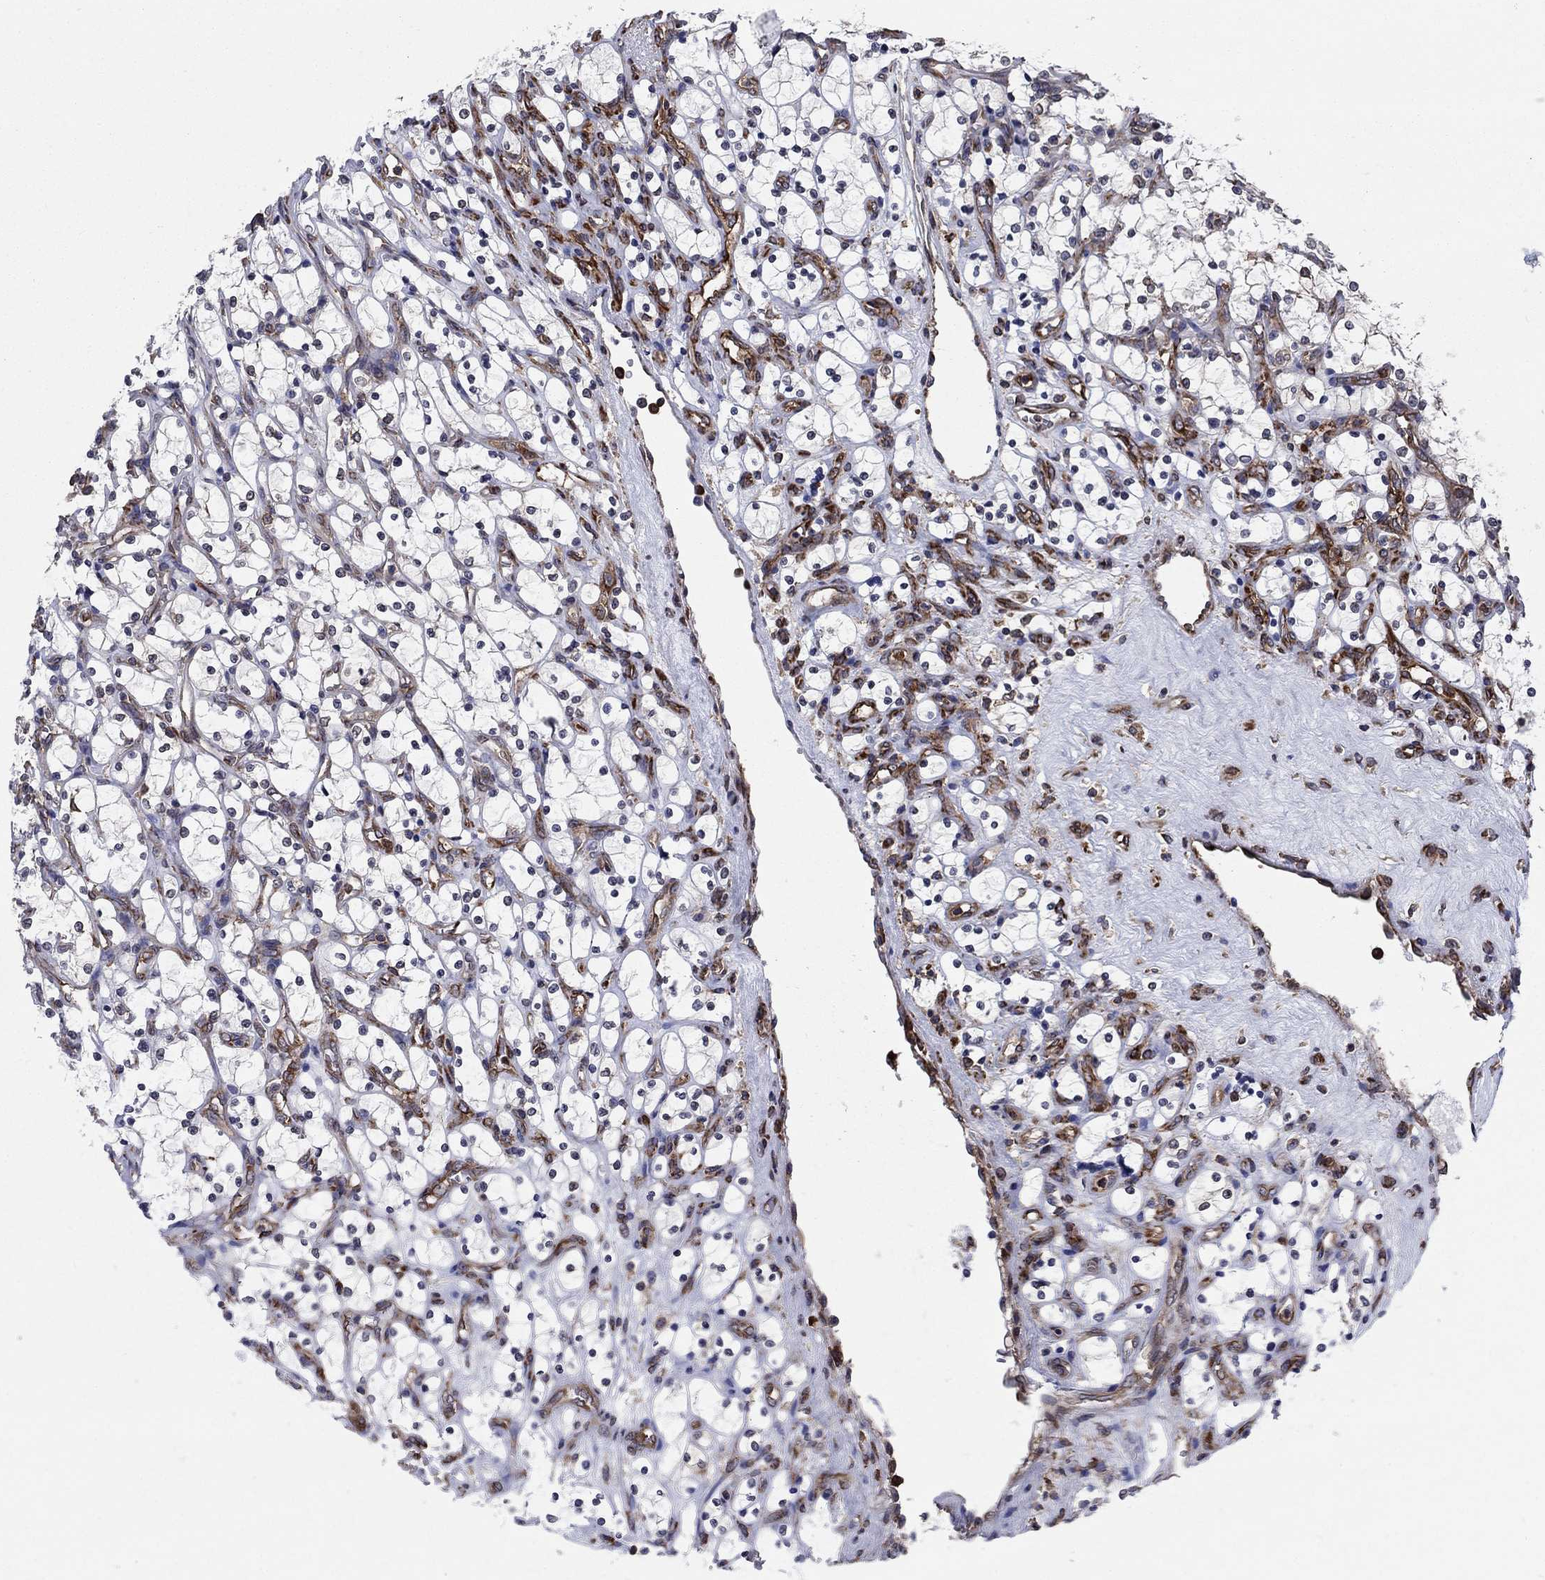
{"staining": {"intensity": "negative", "quantity": "none", "location": "none"}, "tissue": "renal cancer", "cell_type": "Tumor cells", "image_type": "cancer", "snomed": [{"axis": "morphology", "description": "Adenocarcinoma, NOS"}, {"axis": "topography", "description": "Kidney"}], "caption": "An immunohistochemistry image of renal cancer (adenocarcinoma) is shown. There is no staining in tumor cells of renal cancer (adenocarcinoma).", "gene": "YBX1", "patient": {"sex": "female", "age": 69}}